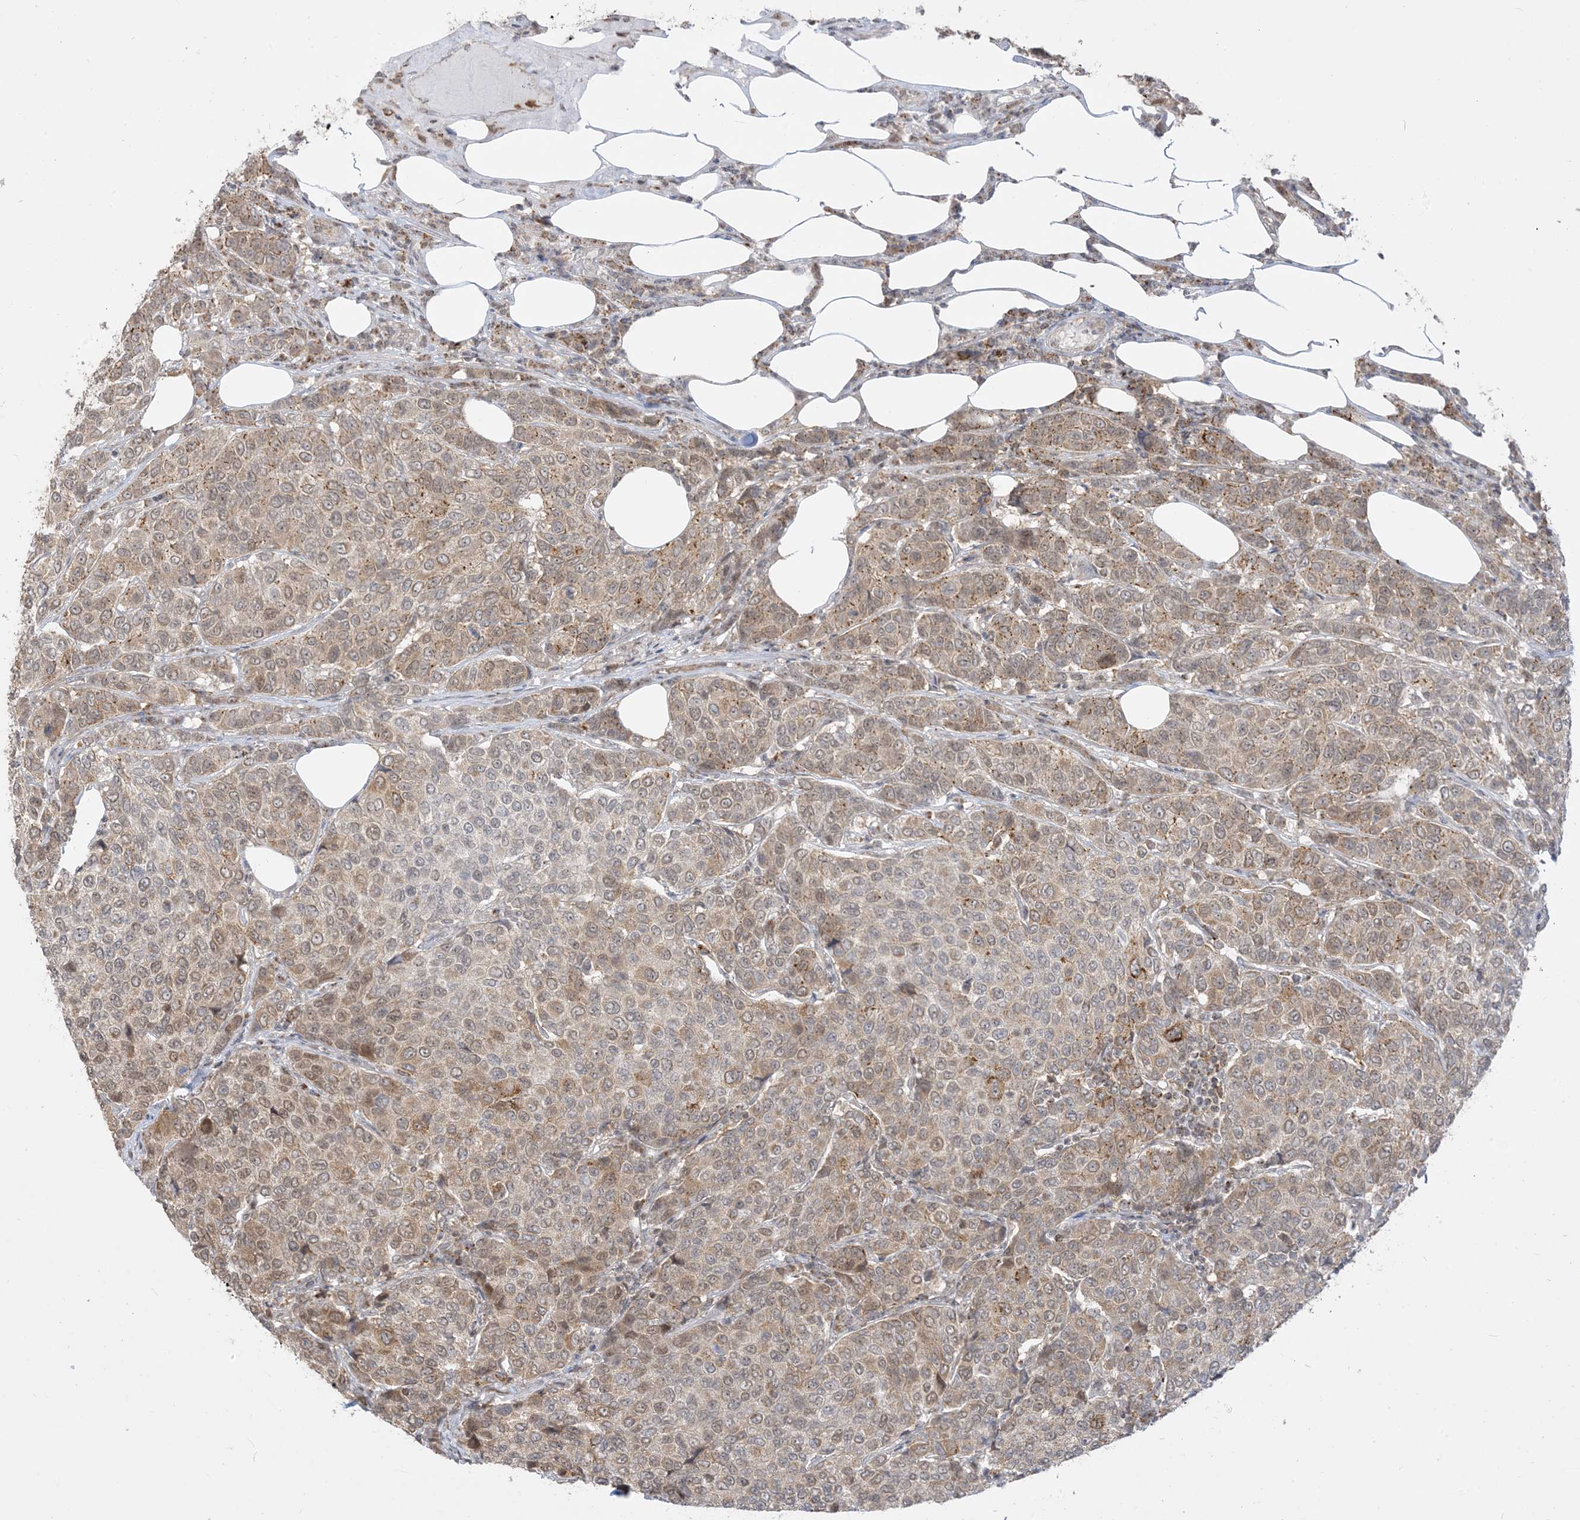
{"staining": {"intensity": "weak", "quantity": ">75%", "location": "cytoplasmic/membranous,nuclear"}, "tissue": "breast cancer", "cell_type": "Tumor cells", "image_type": "cancer", "snomed": [{"axis": "morphology", "description": "Duct carcinoma"}, {"axis": "topography", "description": "Breast"}], "caption": "DAB immunohistochemical staining of breast cancer (invasive ductal carcinoma) exhibits weak cytoplasmic/membranous and nuclear protein expression in about >75% of tumor cells. The staining was performed using DAB (3,3'-diaminobenzidine), with brown indicating positive protein expression. Nuclei are stained blue with hematoxylin.", "gene": "KANSL3", "patient": {"sex": "female", "age": 55}}